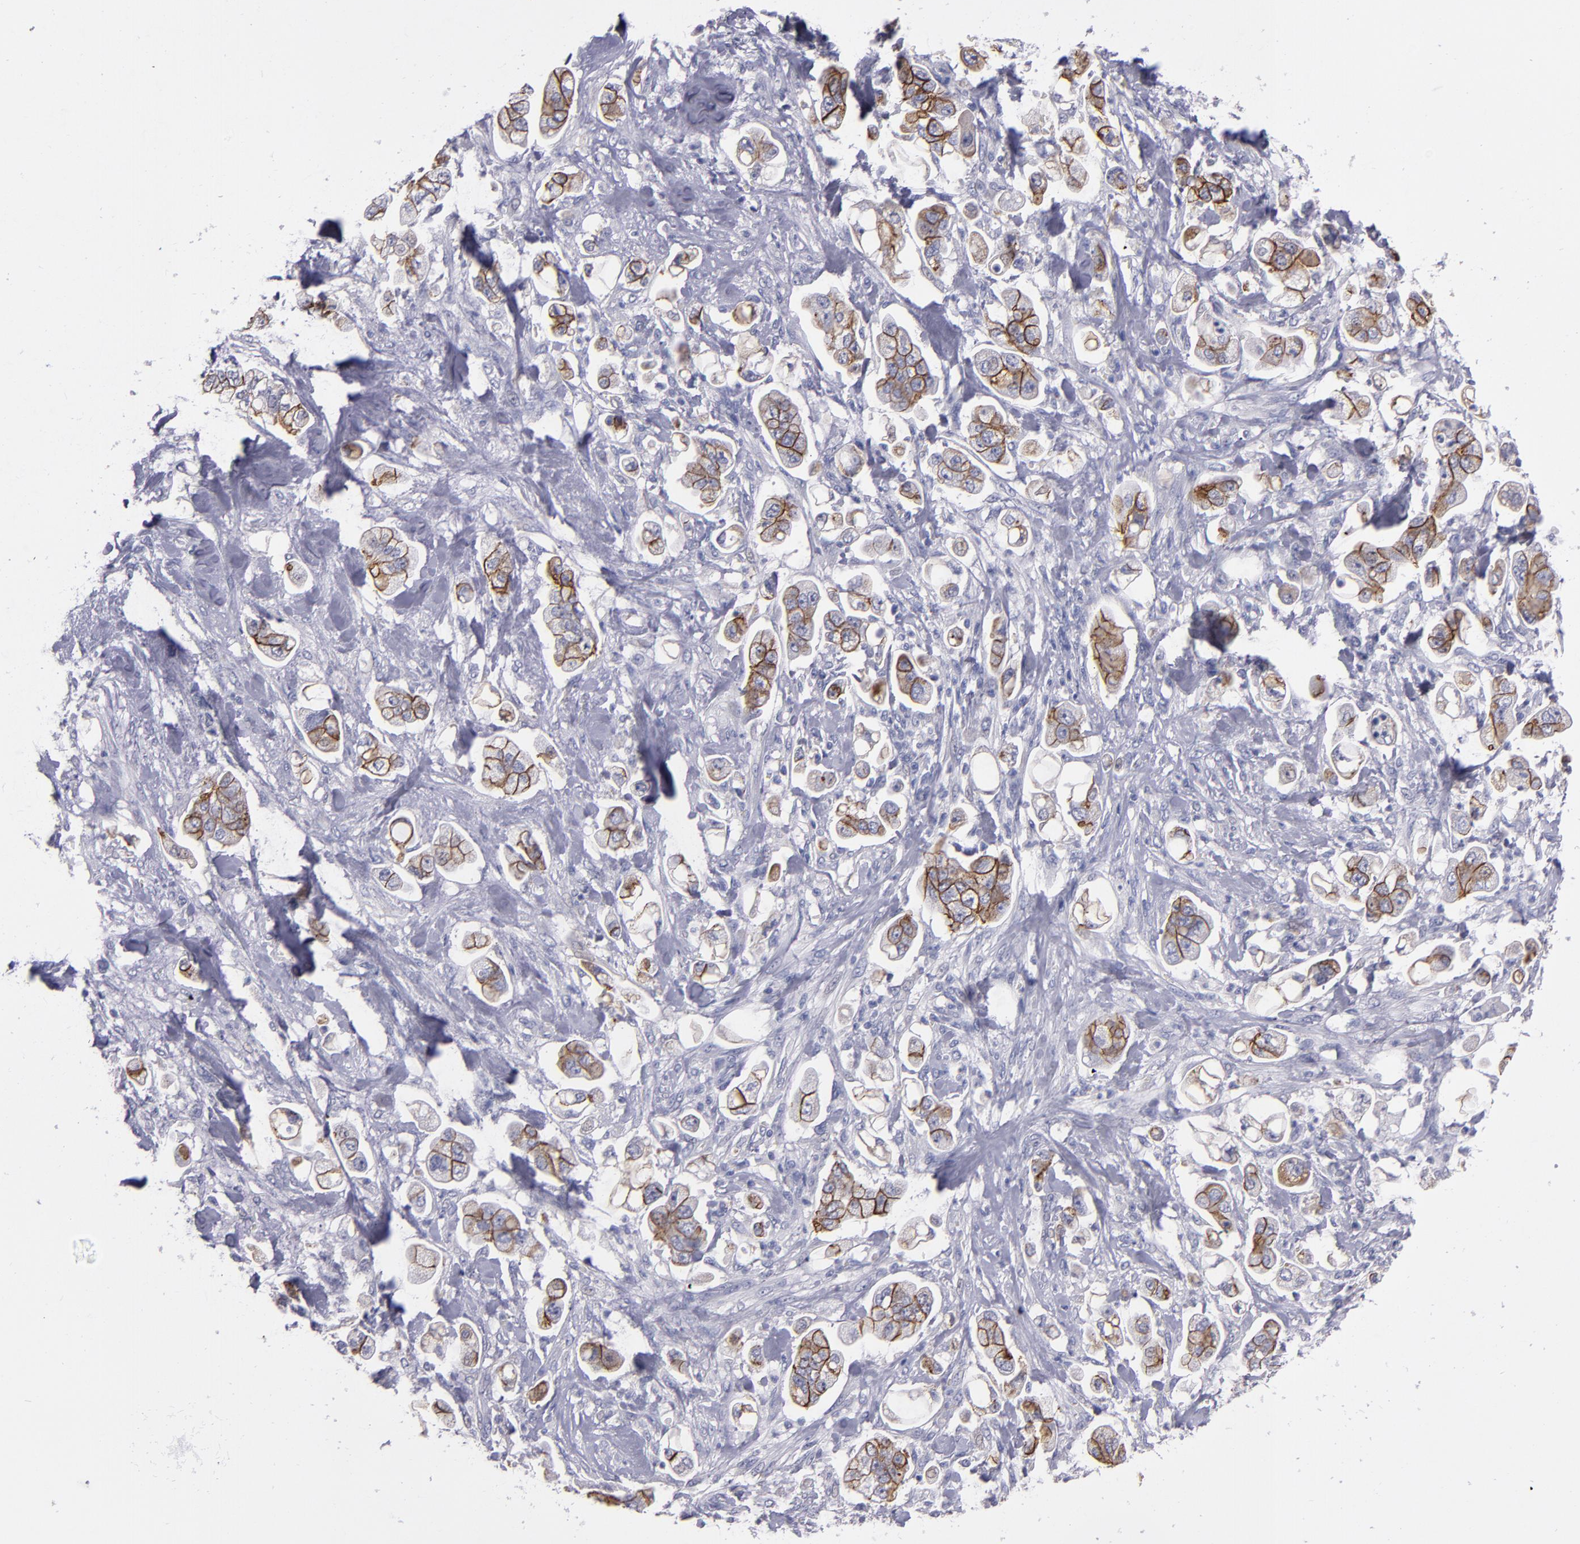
{"staining": {"intensity": "moderate", "quantity": ">75%", "location": "cytoplasmic/membranous"}, "tissue": "stomach cancer", "cell_type": "Tumor cells", "image_type": "cancer", "snomed": [{"axis": "morphology", "description": "Adenocarcinoma, NOS"}, {"axis": "topography", "description": "Stomach"}], "caption": "This histopathology image reveals immunohistochemistry (IHC) staining of stomach adenocarcinoma, with medium moderate cytoplasmic/membranous staining in approximately >75% of tumor cells.", "gene": "CDH3", "patient": {"sex": "male", "age": 62}}